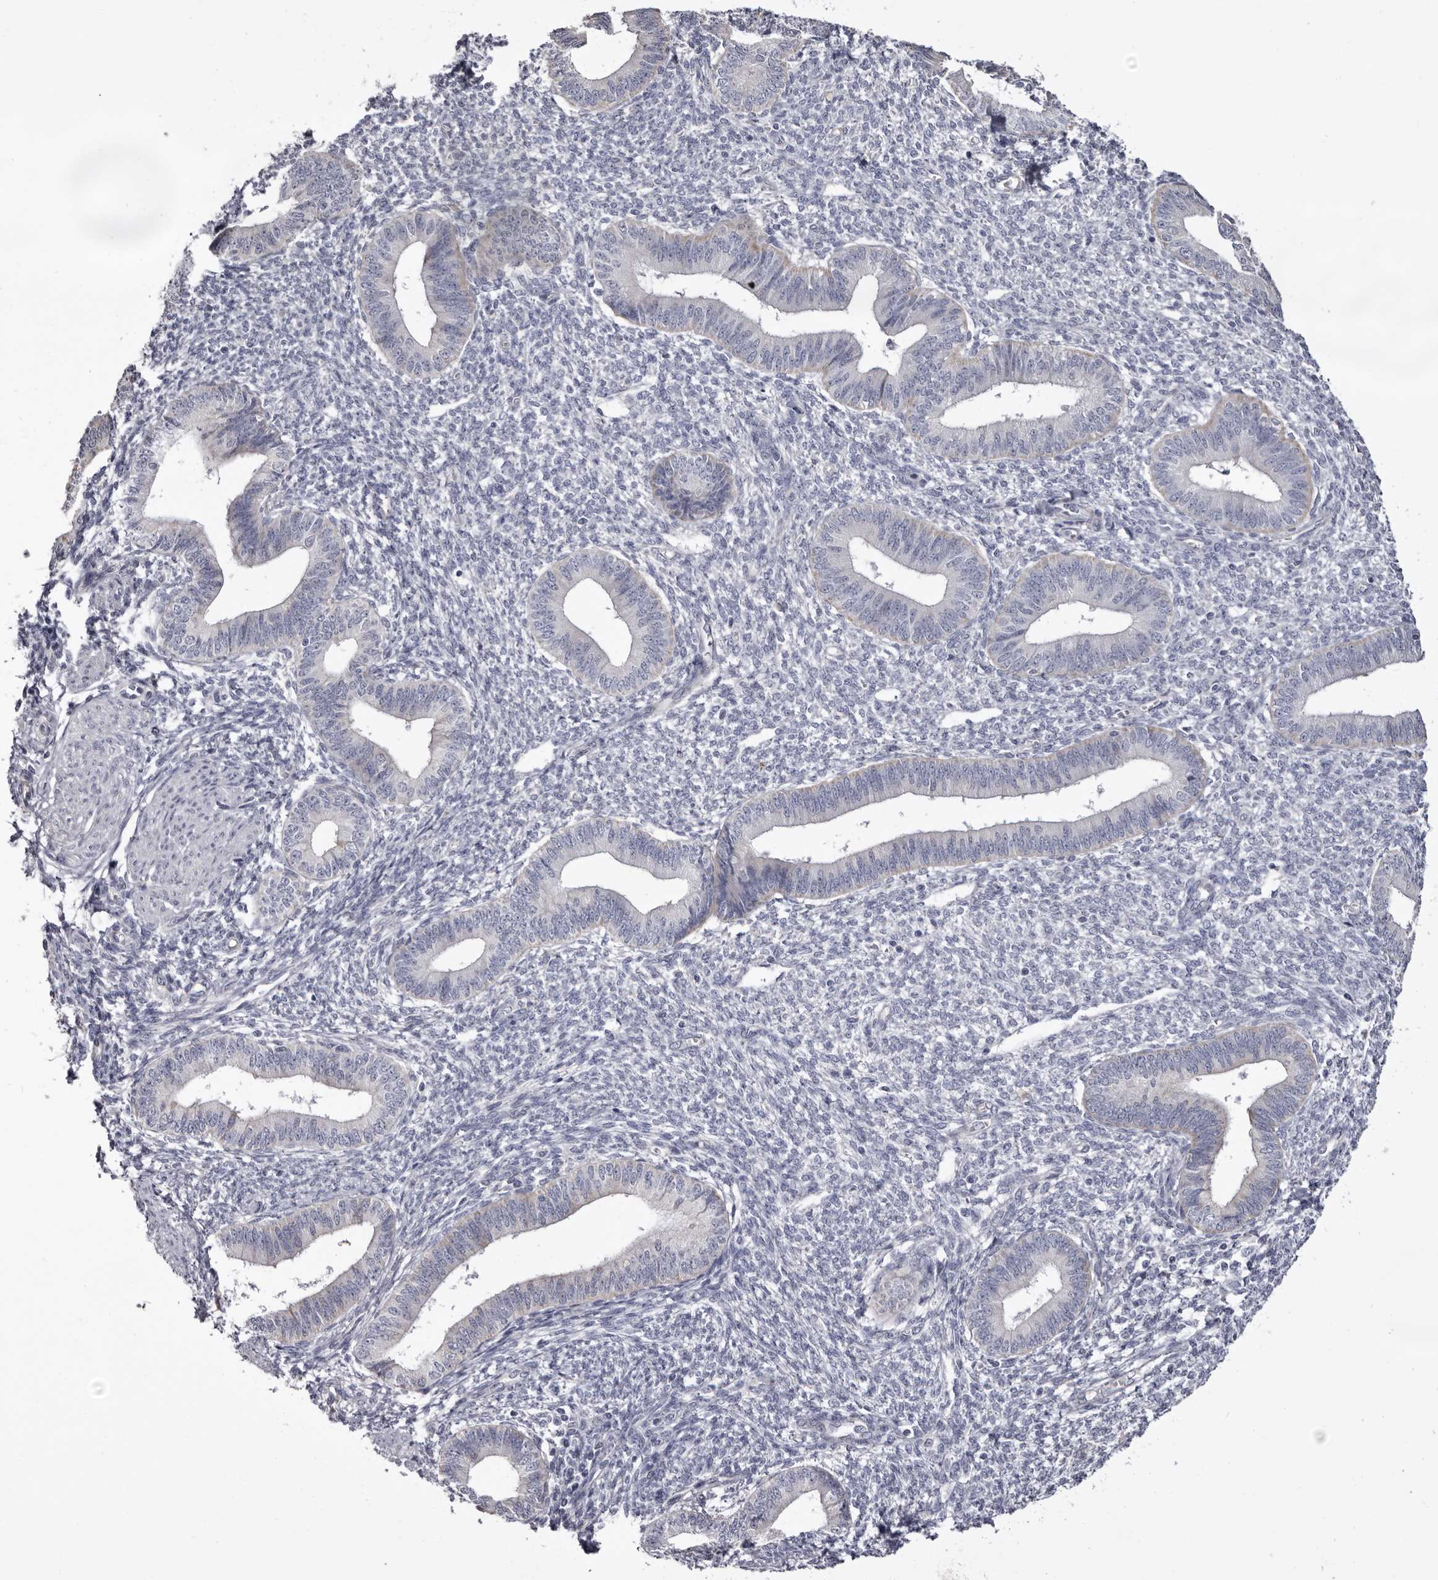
{"staining": {"intensity": "negative", "quantity": "none", "location": "none"}, "tissue": "endometrium", "cell_type": "Cells in endometrial stroma", "image_type": "normal", "snomed": [{"axis": "morphology", "description": "Normal tissue, NOS"}, {"axis": "topography", "description": "Endometrium"}], "caption": "Immunohistochemistry histopathology image of benign endometrium: human endometrium stained with DAB shows no significant protein expression in cells in endometrial stroma. (DAB (3,3'-diaminobenzidine) IHC visualized using brightfield microscopy, high magnification).", "gene": "CASQ1", "patient": {"sex": "female", "age": 46}}